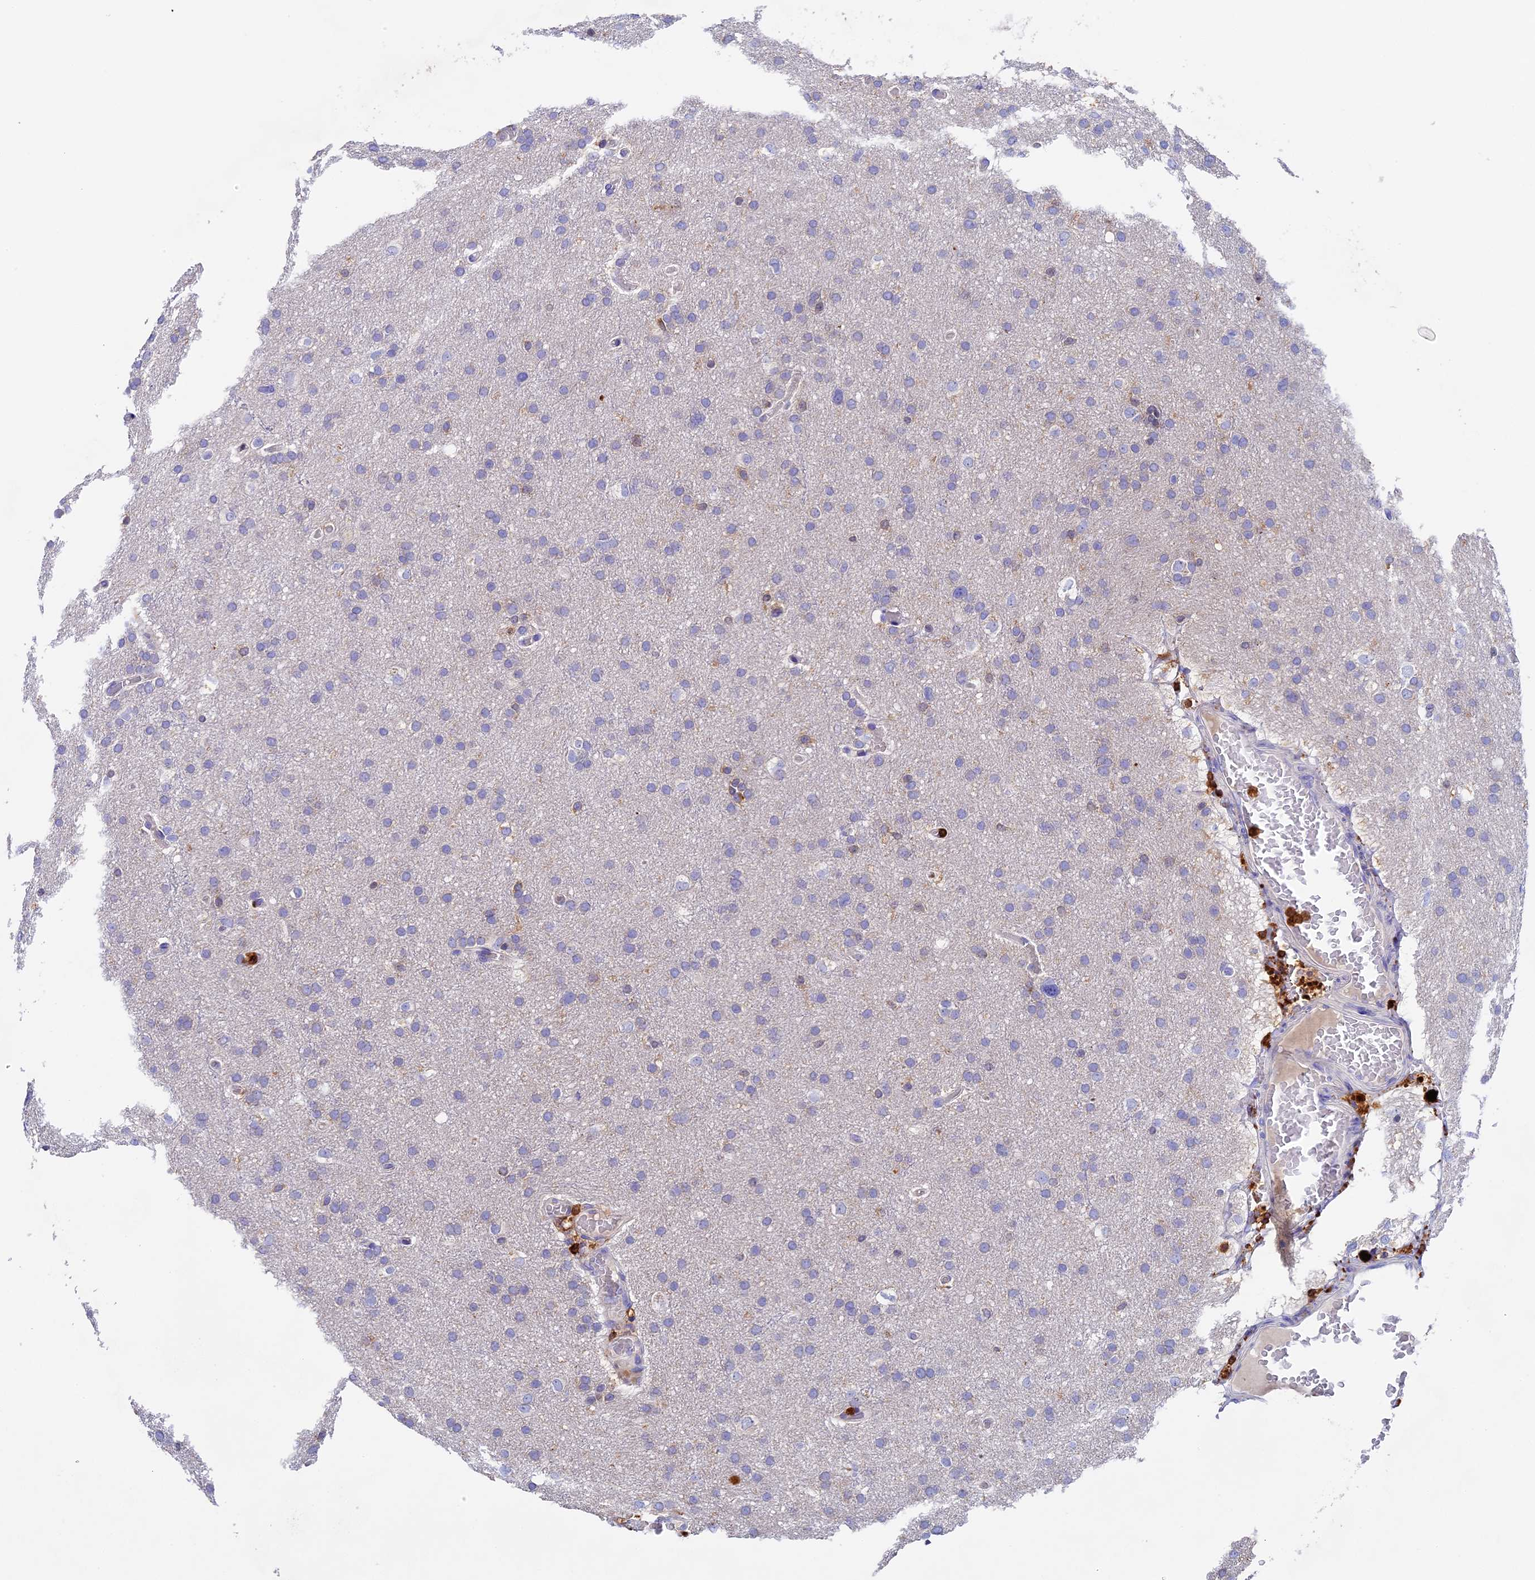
{"staining": {"intensity": "negative", "quantity": "none", "location": "none"}, "tissue": "glioma", "cell_type": "Tumor cells", "image_type": "cancer", "snomed": [{"axis": "morphology", "description": "Glioma, malignant, High grade"}, {"axis": "topography", "description": "Cerebral cortex"}], "caption": "A high-resolution histopathology image shows IHC staining of malignant high-grade glioma, which displays no significant expression in tumor cells.", "gene": "ADAT1", "patient": {"sex": "female", "age": 36}}